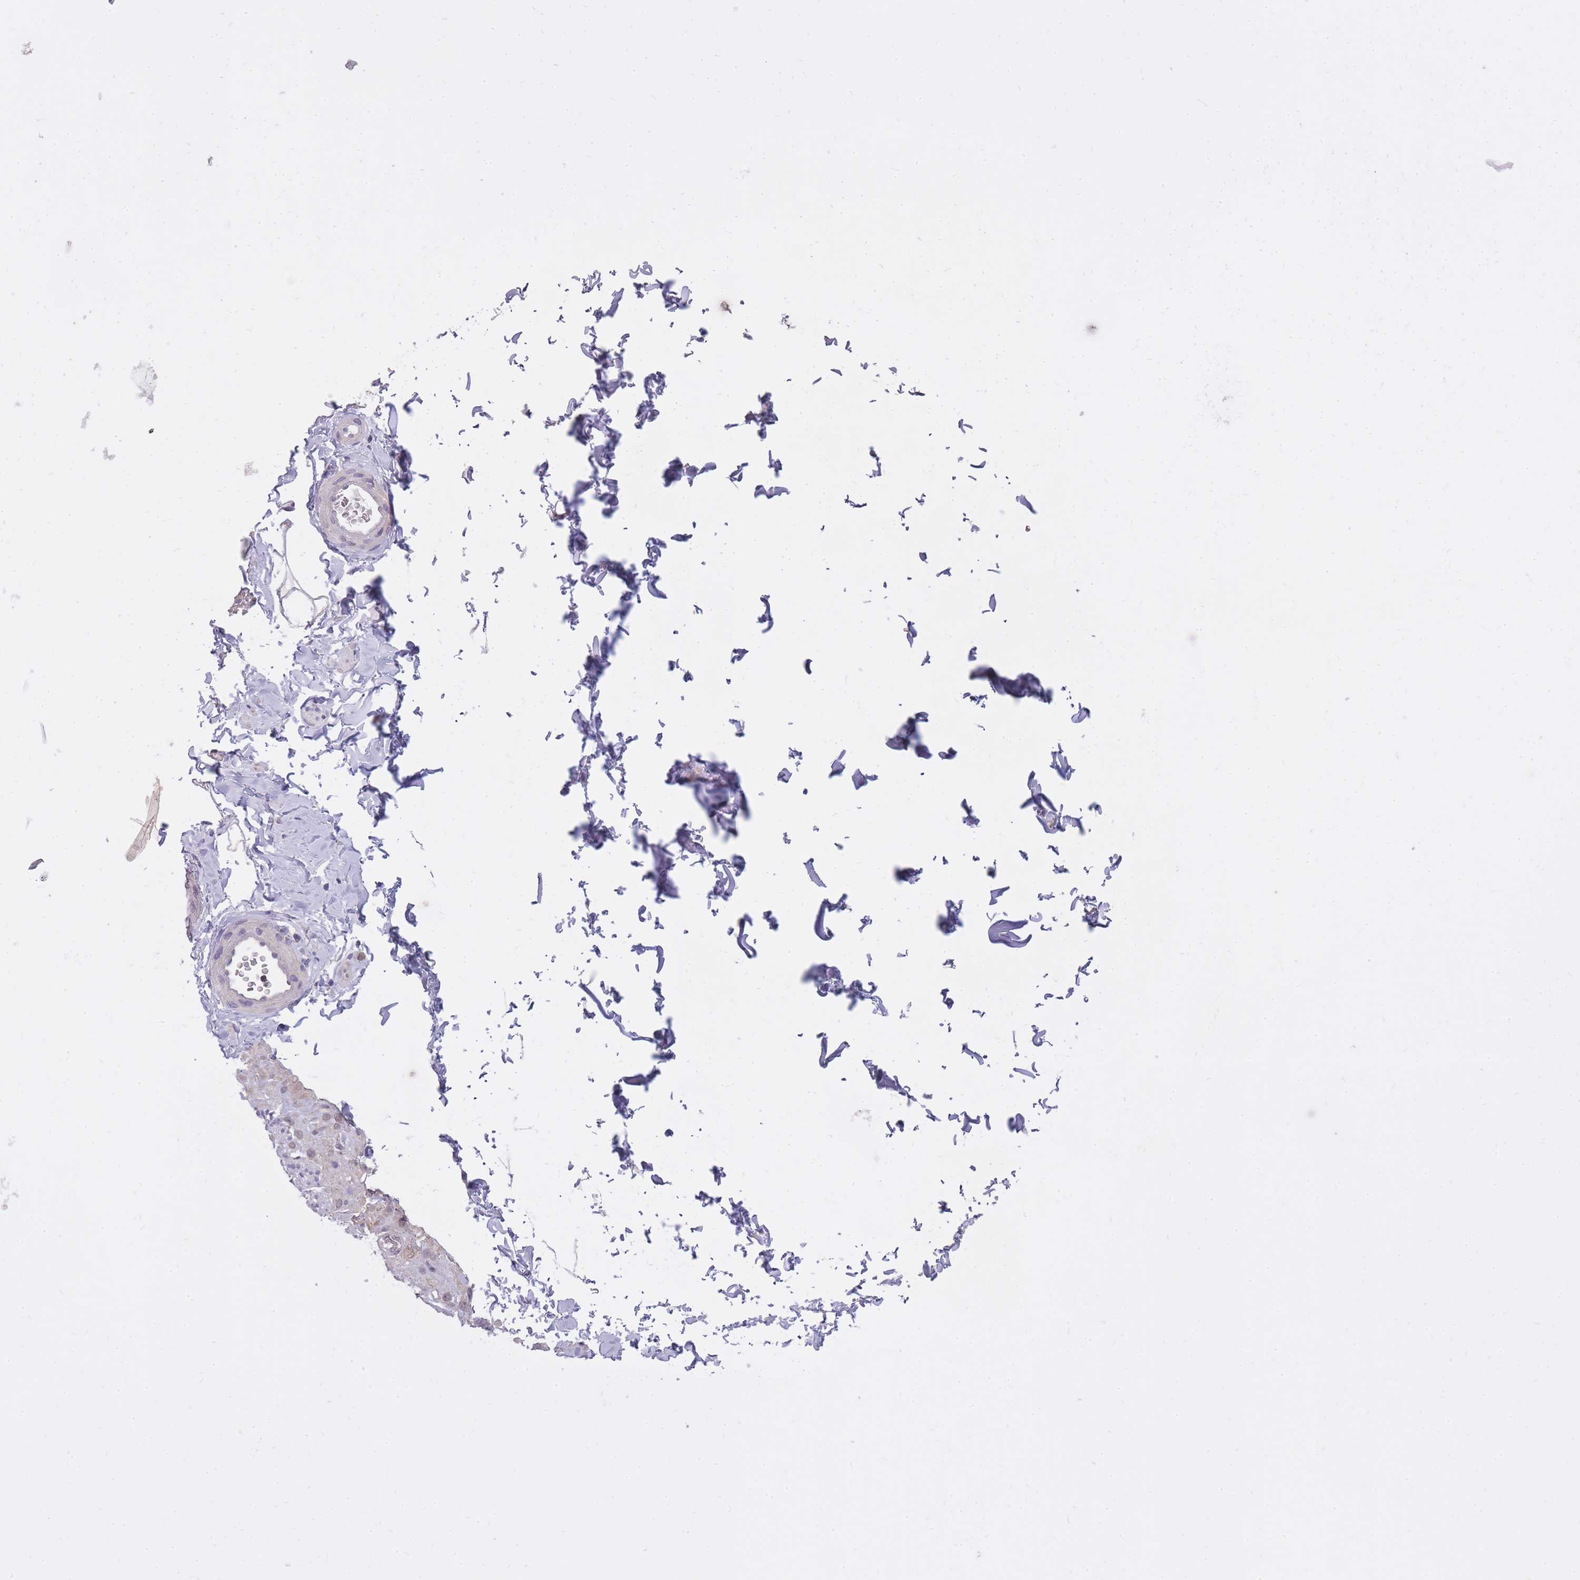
{"staining": {"intensity": "negative", "quantity": "none", "location": "none"}, "tissue": "adipose tissue", "cell_type": "Adipocytes", "image_type": "normal", "snomed": [{"axis": "morphology", "description": "Normal tissue, NOS"}, {"axis": "topography", "description": "Soft tissue"}, {"axis": "topography", "description": "Vascular tissue"}, {"axis": "topography", "description": "Peripheral nerve tissue"}], "caption": "Micrograph shows no significant protein positivity in adipocytes of normal adipose tissue. (DAB immunohistochemistry, high magnification).", "gene": "TIGD1", "patient": {"sex": "male", "age": 32}}